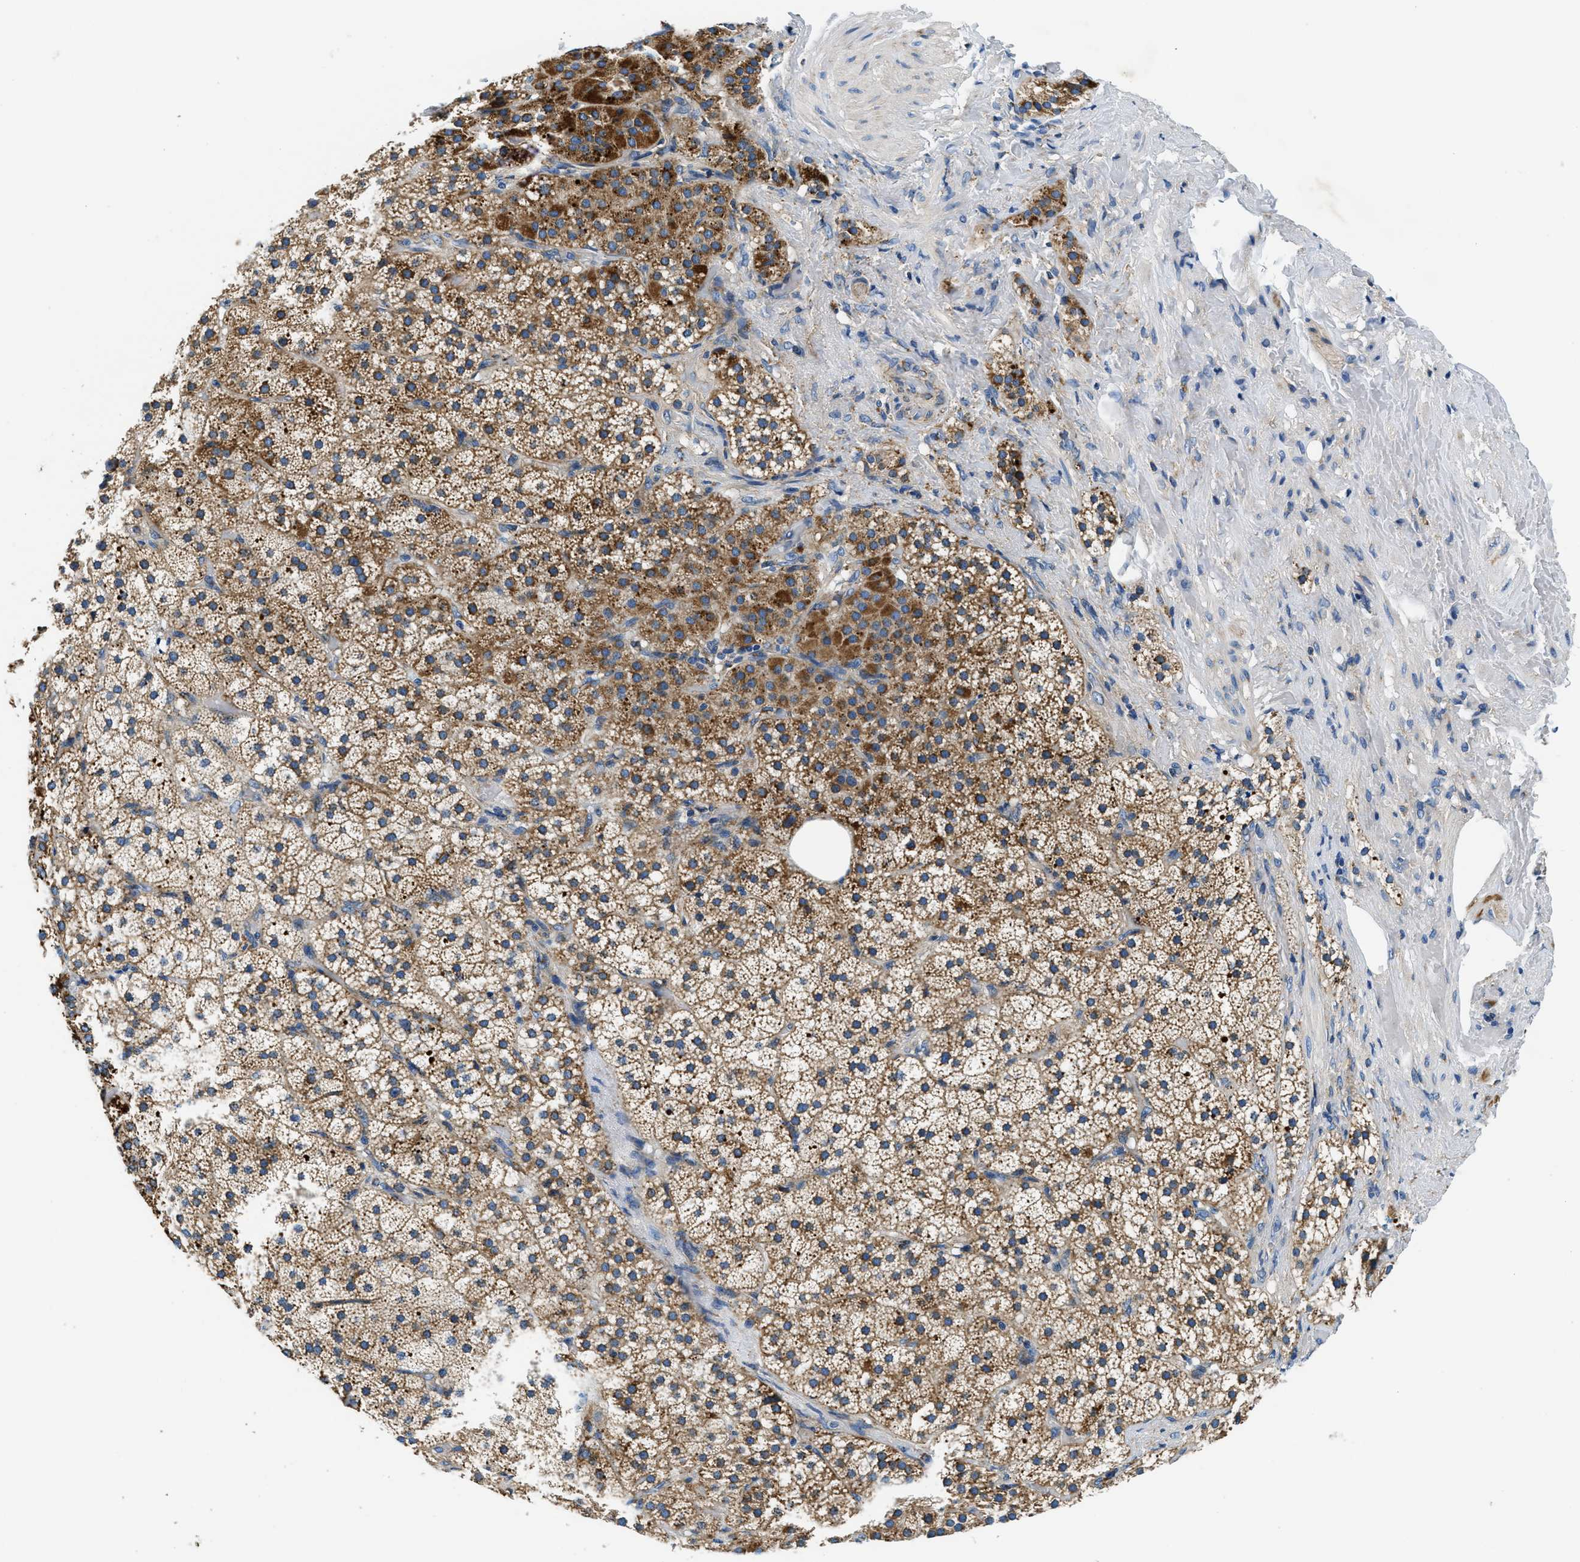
{"staining": {"intensity": "moderate", "quantity": ">75%", "location": "cytoplasmic/membranous"}, "tissue": "adrenal gland", "cell_type": "Glandular cells", "image_type": "normal", "snomed": [{"axis": "morphology", "description": "Normal tissue, NOS"}, {"axis": "topography", "description": "Adrenal gland"}], "caption": "A medium amount of moderate cytoplasmic/membranous positivity is identified in about >75% of glandular cells in unremarkable adrenal gland.", "gene": "SAMD4B", "patient": {"sex": "female", "age": 59}}